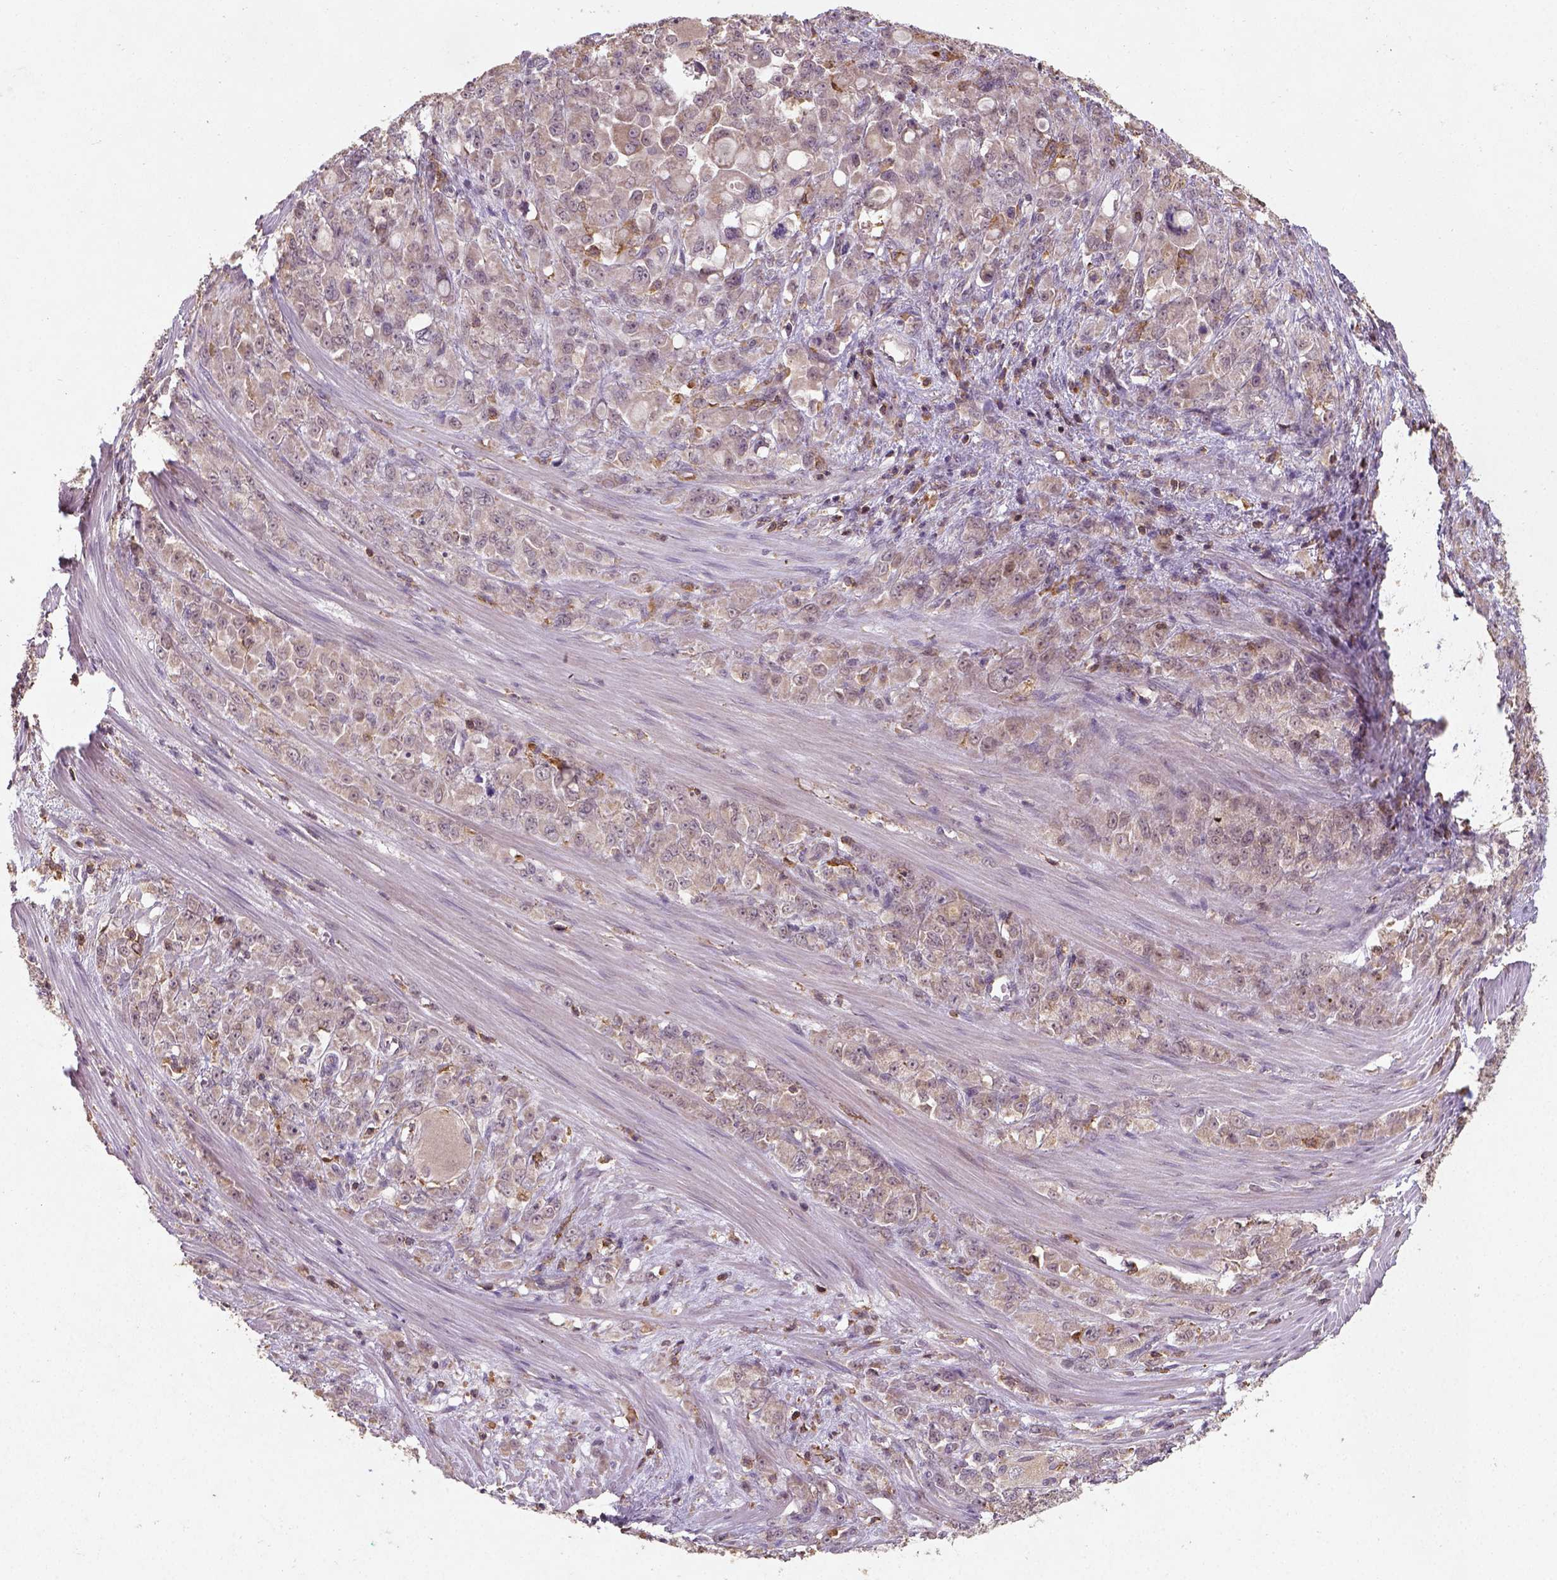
{"staining": {"intensity": "weak", "quantity": ">75%", "location": "cytoplasmic/membranous"}, "tissue": "stomach cancer", "cell_type": "Tumor cells", "image_type": "cancer", "snomed": [{"axis": "morphology", "description": "Adenocarcinoma, NOS"}, {"axis": "topography", "description": "Stomach"}], "caption": "Stomach cancer stained with immunohistochemistry (IHC) shows weak cytoplasmic/membranous expression in approximately >75% of tumor cells. (IHC, brightfield microscopy, high magnification).", "gene": "CAMKK1", "patient": {"sex": "female", "age": 76}}